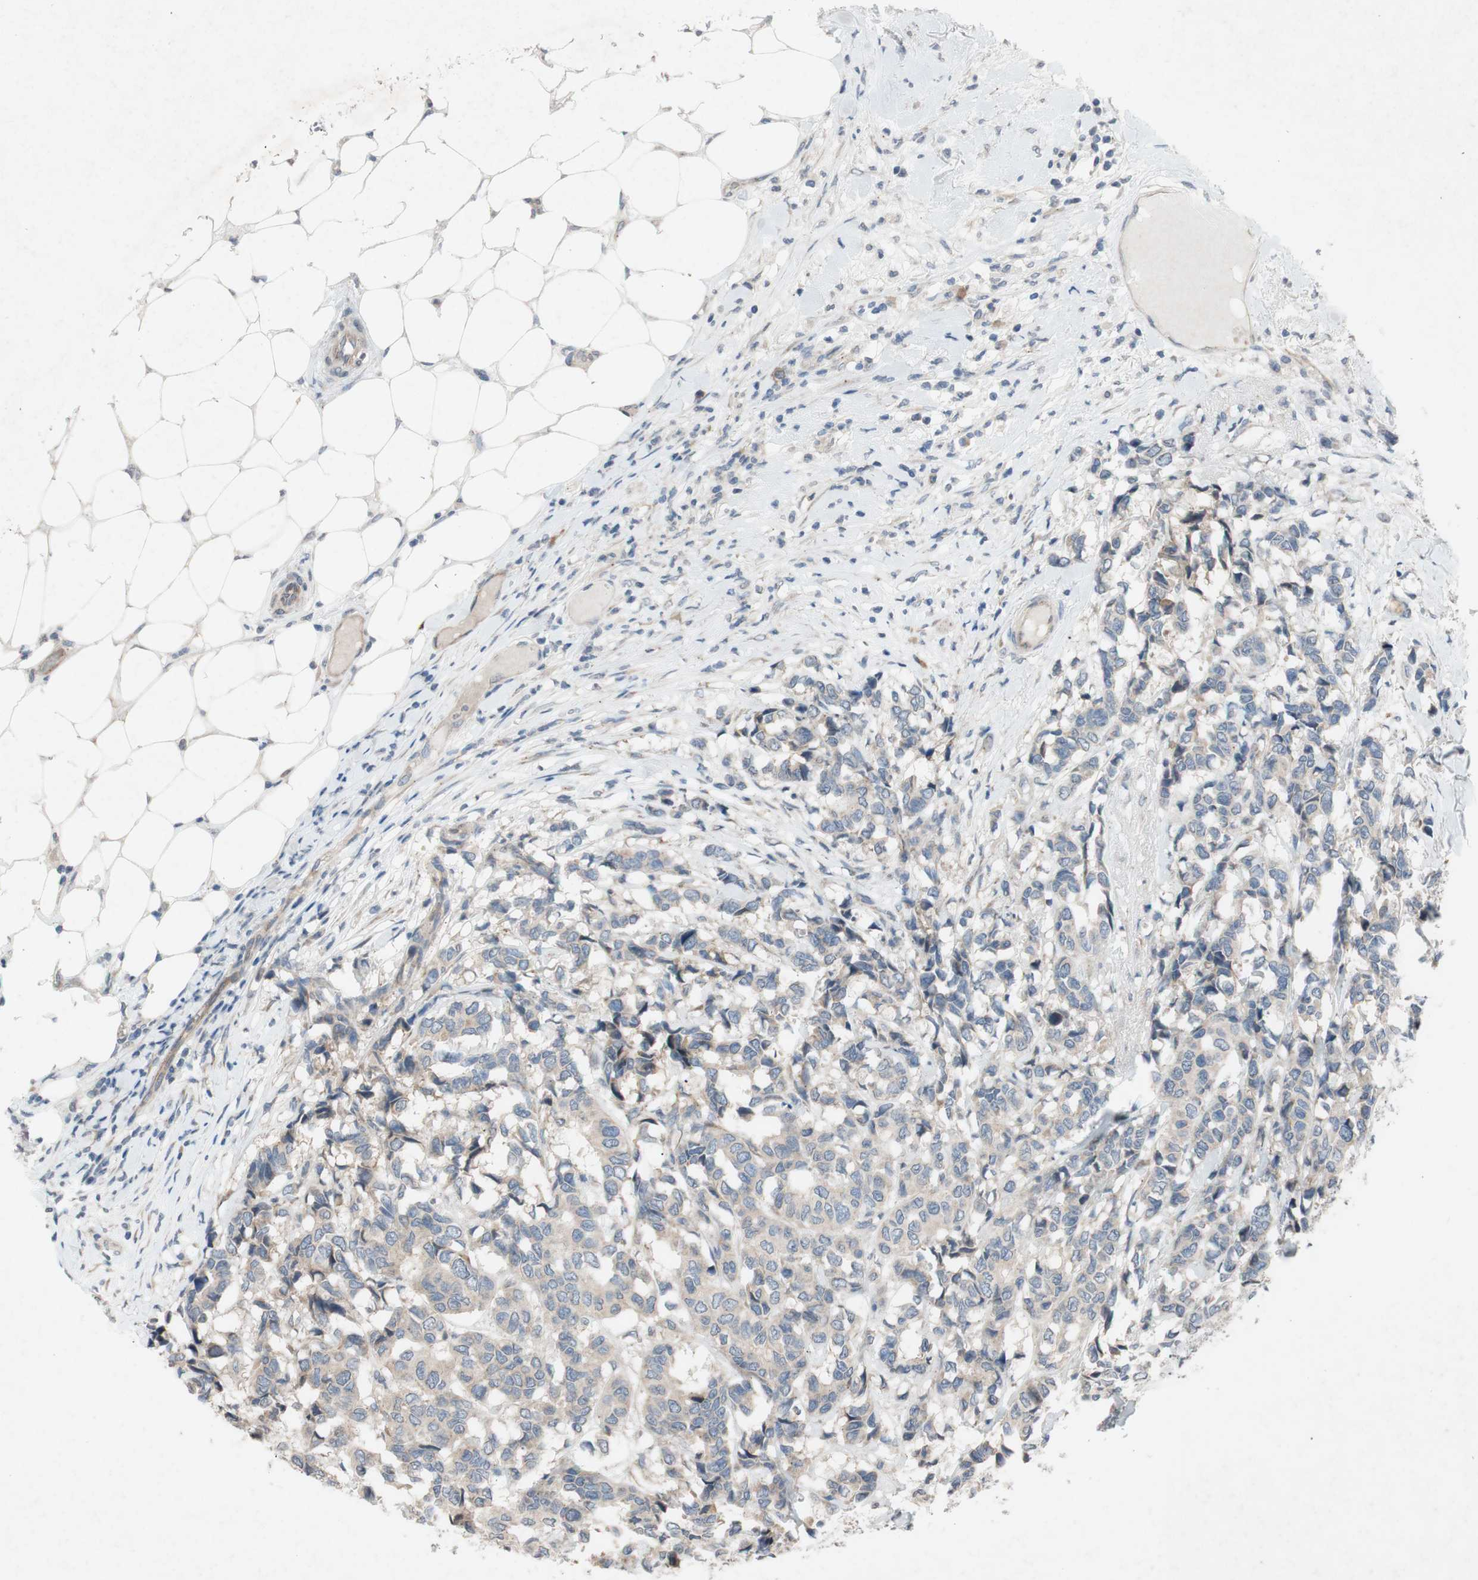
{"staining": {"intensity": "weak", "quantity": ">75%", "location": "cytoplasmic/membranous"}, "tissue": "breast cancer", "cell_type": "Tumor cells", "image_type": "cancer", "snomed": [{"axis": "morphology", "description": "Duct carcinoma"}, {"axis": "topography", "description": "Breast"}], "caption": "Brown immunohistochemical staining in human breast cancer exhibits weak cytoplasmic/membranous expression in approximately >75% of tumor cells.", "gene": "ADD2", "patient": {"sex": "female", "age": 87}}